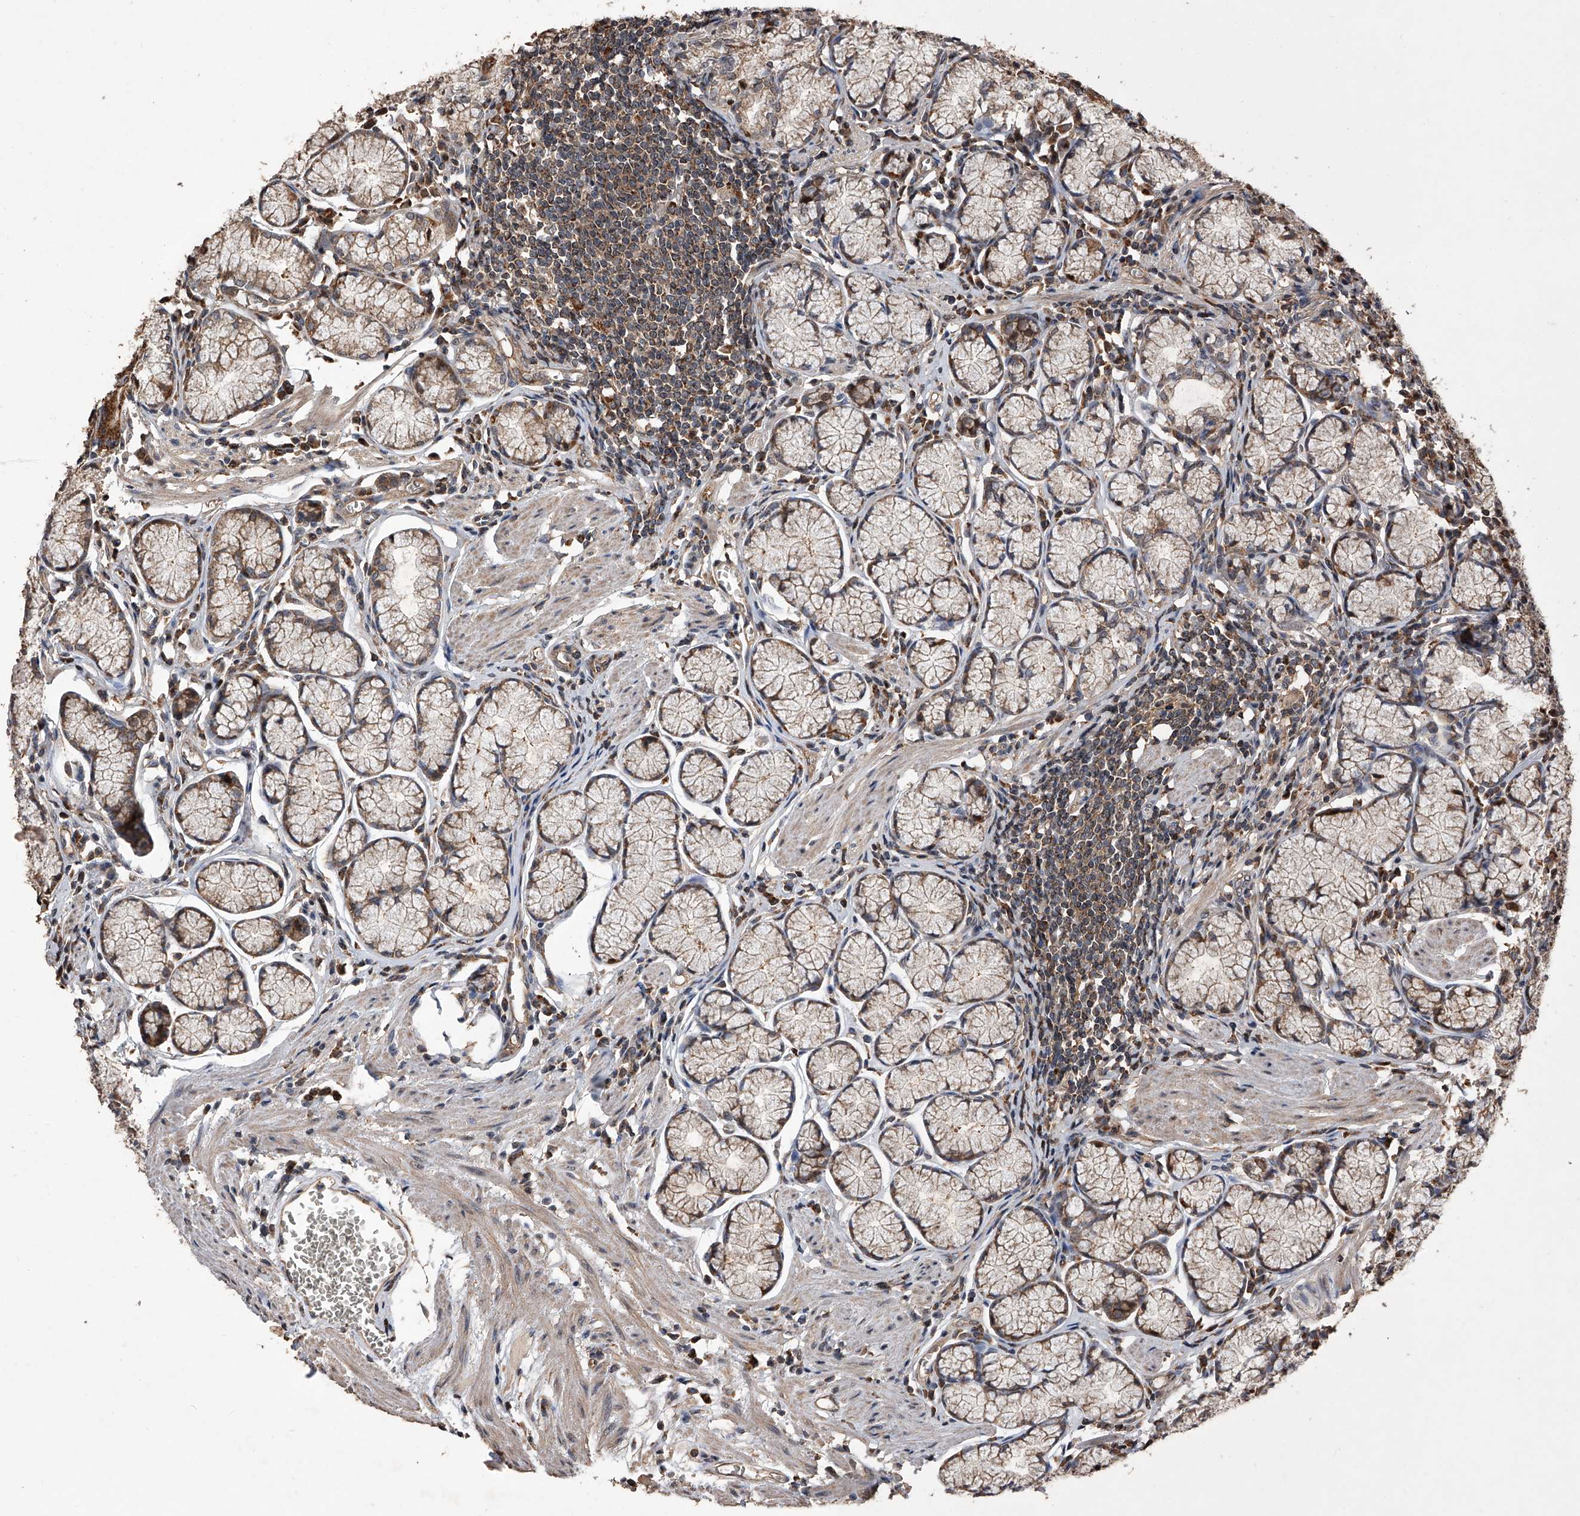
{"staining": {"intensity": "moderate", "quantity": ">75%", "location": "cytoplasmic/membranous"}, "tissue": "stomach", "cell_type": "Glandular cells", "image_type": "normal", "snomed": [{"axis": "morphology", "description": "Normal tissue, NOS"}, {"axis": "topography", "description": "Stomach"}], "caption": "An image showing moderate cytoplasmic/membranous staining in about >75% of glandular cells in normal stomach, as visualized by brown immunohistochemical staining.", "gene": "LTV1", "patient": {"sex": "male", "age": 55}}